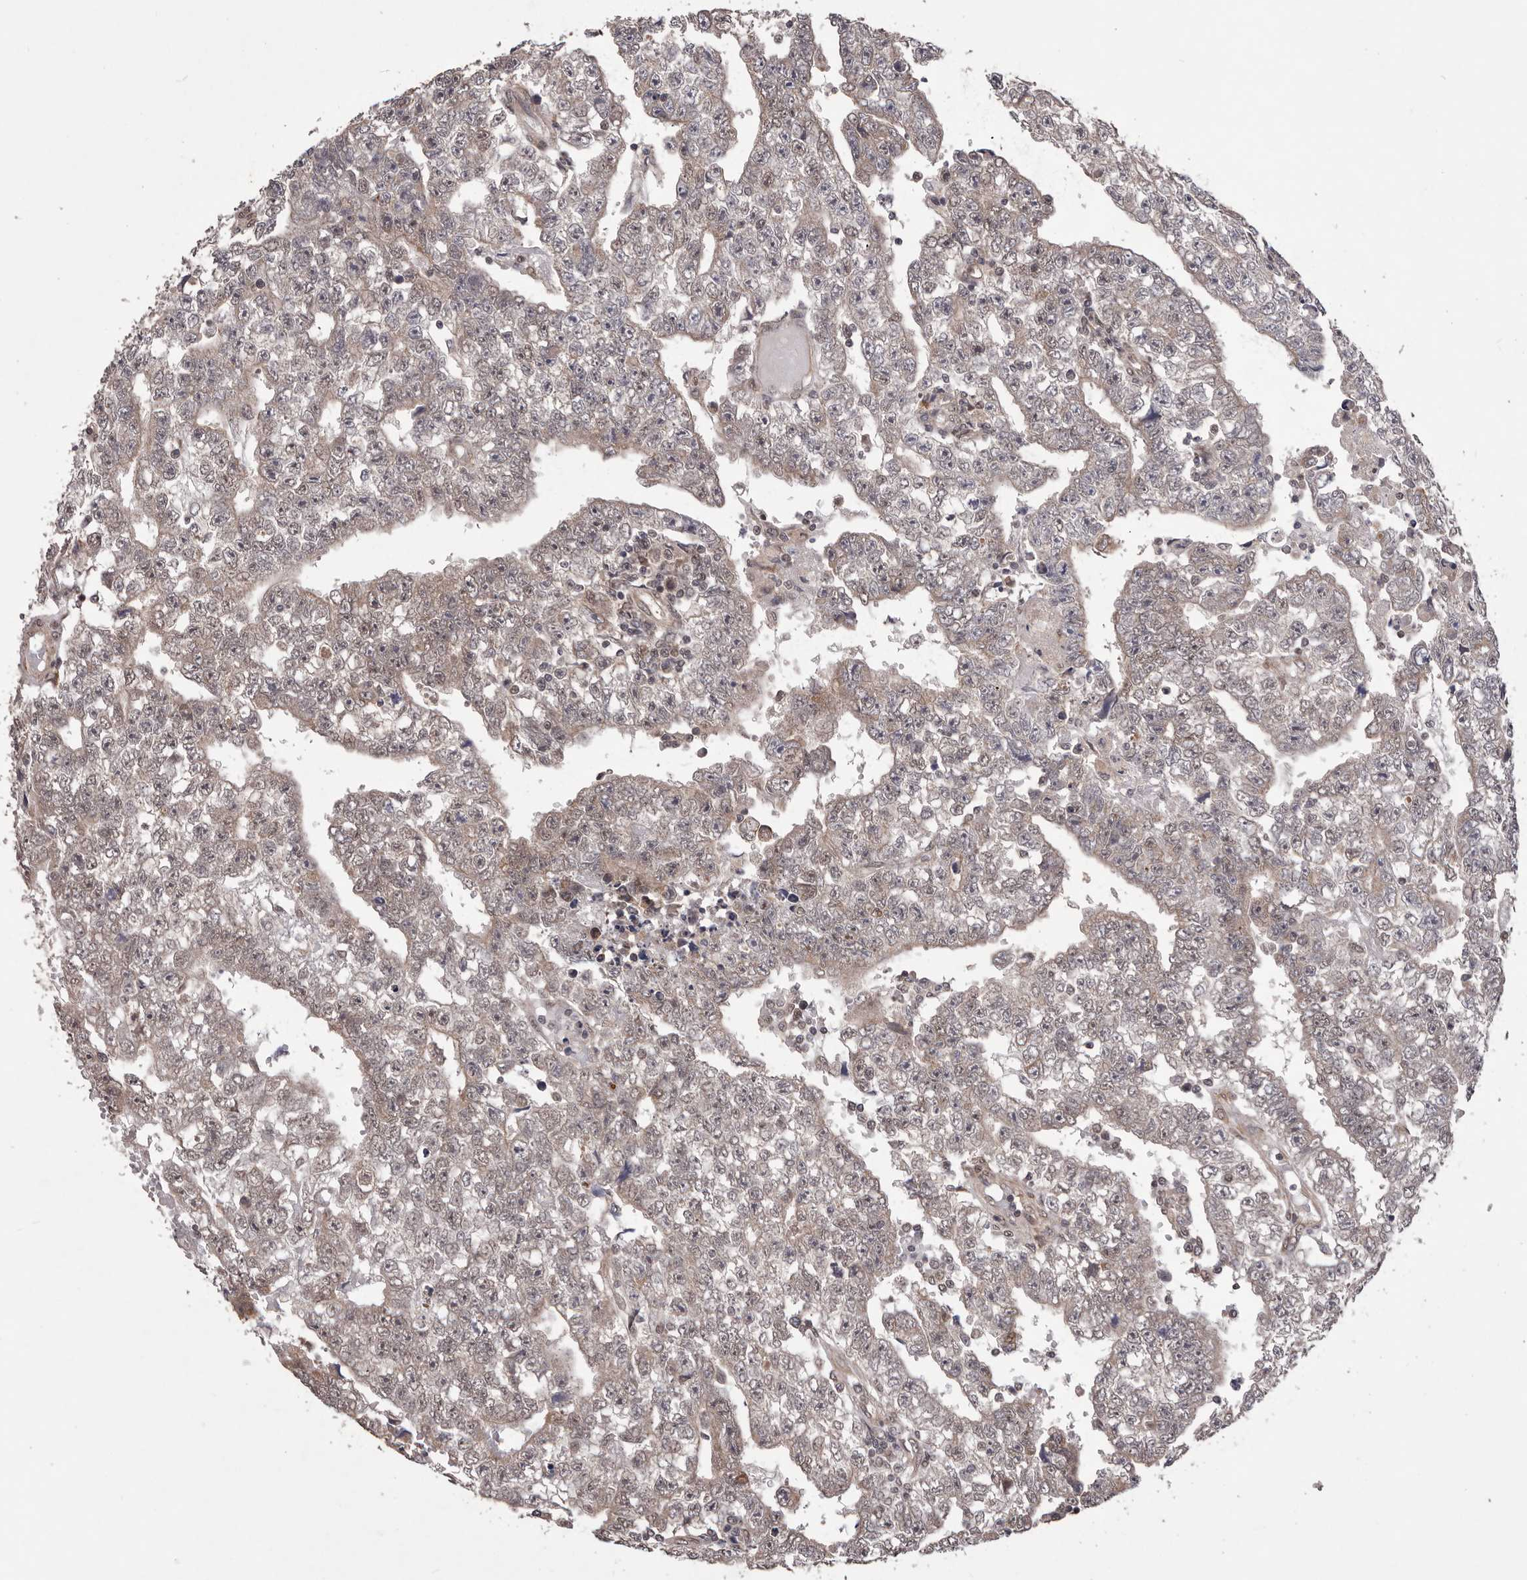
{"staining": {"intensity": "weak", "quantity": "25%-75%", "location": "cytoplasmic/membranous"}, "tissue": "testis cancer", "cell_type": "Tumor cells", "image_type": "cancer", "snomed": [{"axis": "morphology", "description": "Carcinoma, Embryonal, NOS"}, {"axis": "topography", "description": "Testis"}], "caption": "Immunohistochemistry (IHC) image of human testis cancer (embryonal carcinoma) stained for a protein (brown), which exhibits low levels of weak cytoplasmic/membranous staining in approximately 25%-75% of tumor cells.", "gene": "CELF3", "patient": {"sex": "male", "age": 25}}